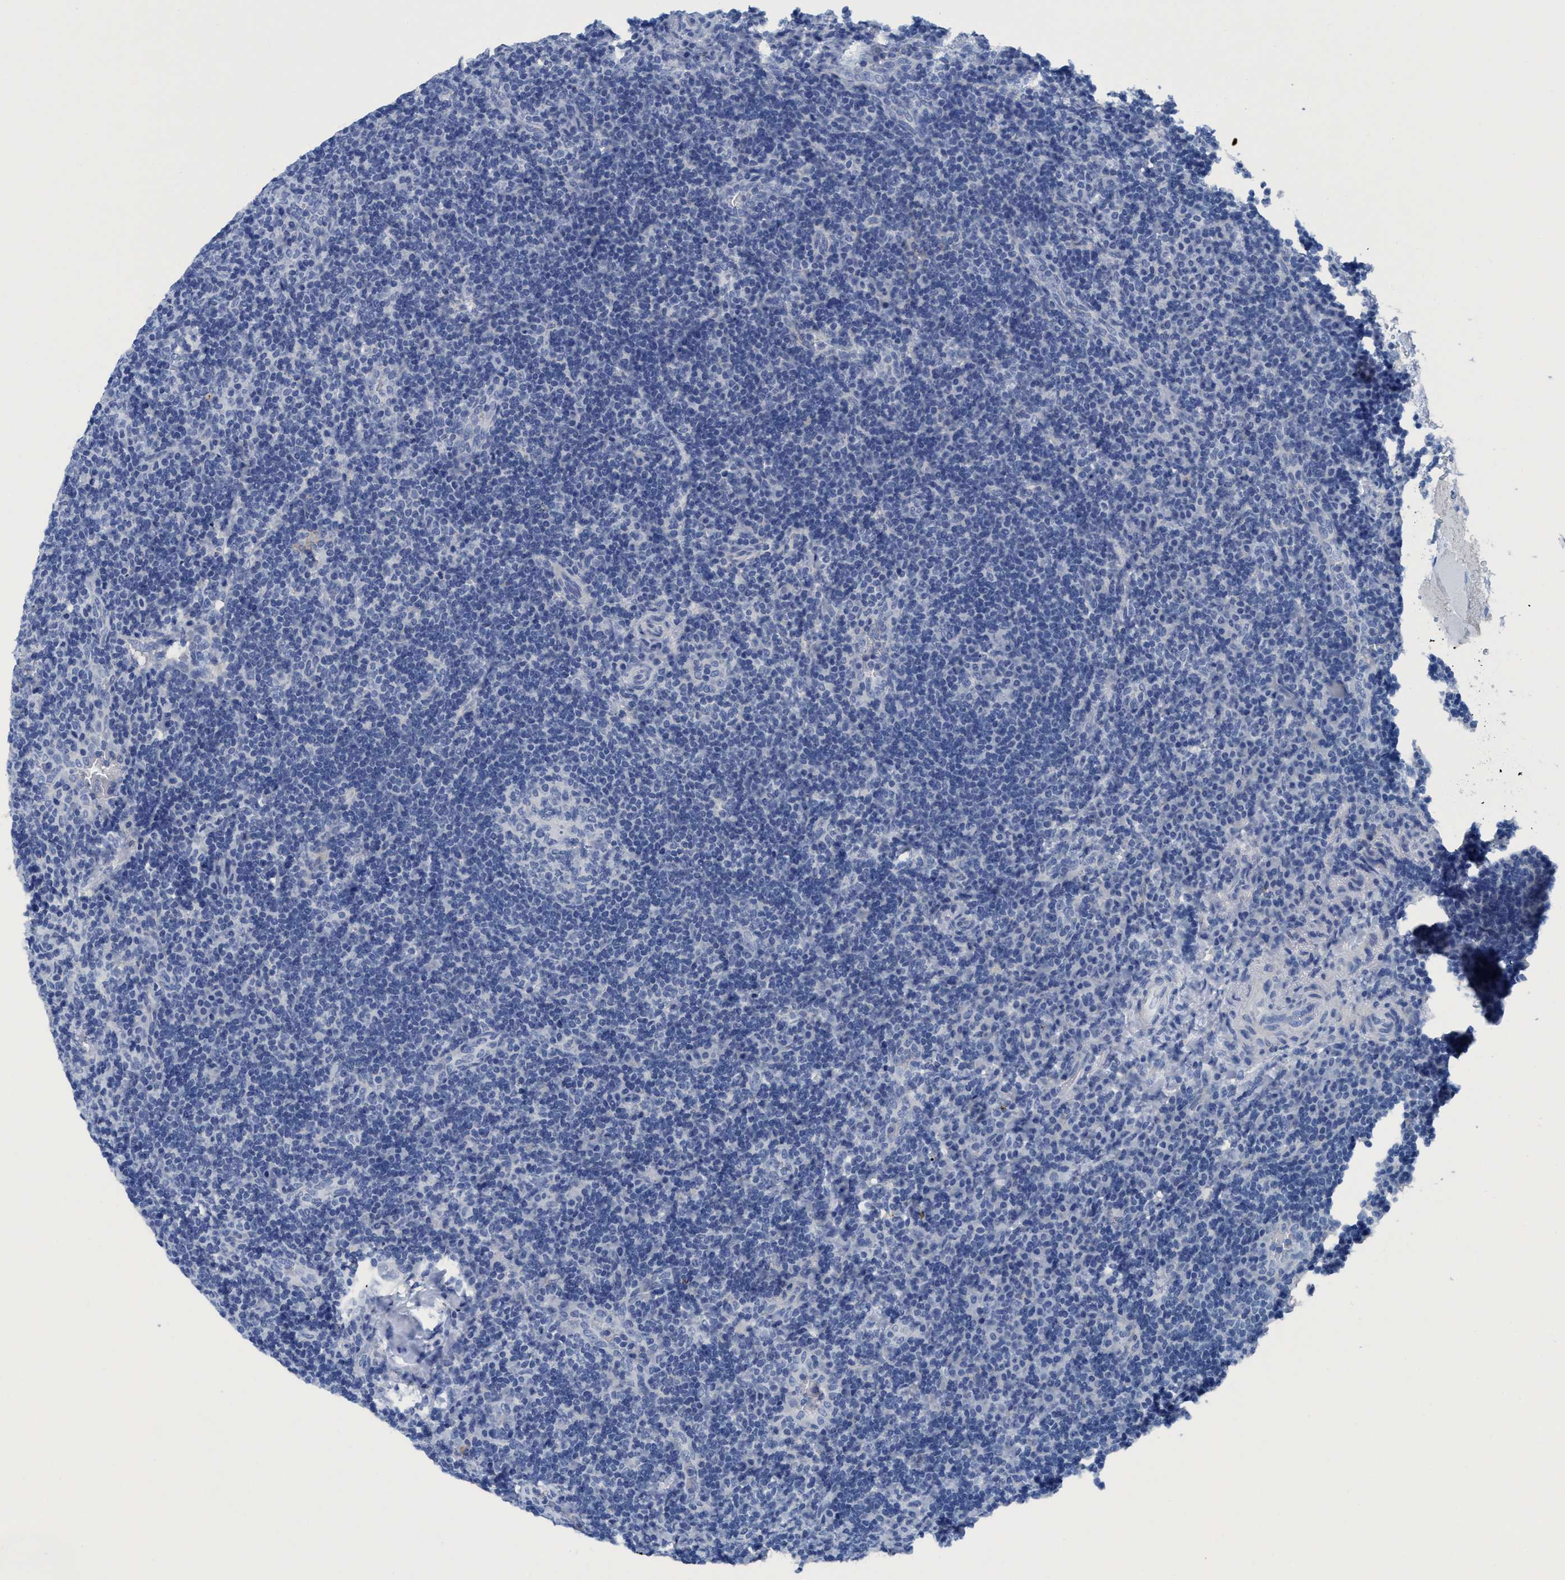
{"staining": {"intensity": "negative", "quantity": "none", "location": "none"}, "tissue": "lymphoma", "cell_type": "Tumor cells", "image_type": "cancer", "snomed": [{"axis": "morphology", "description": "Malignant lymphoma, non-Hodgkin's type, High grade"}, {"axis": "topography", "description": "Tonsil"}], "caption": "A histopathology image of high-grade malignant lymphoma, non-Hodgkin's type stained for a protein reveals no brown staining in tumor cells.", "gene": "DNAI1", "patient": {"sex": "female", "age": 36}}